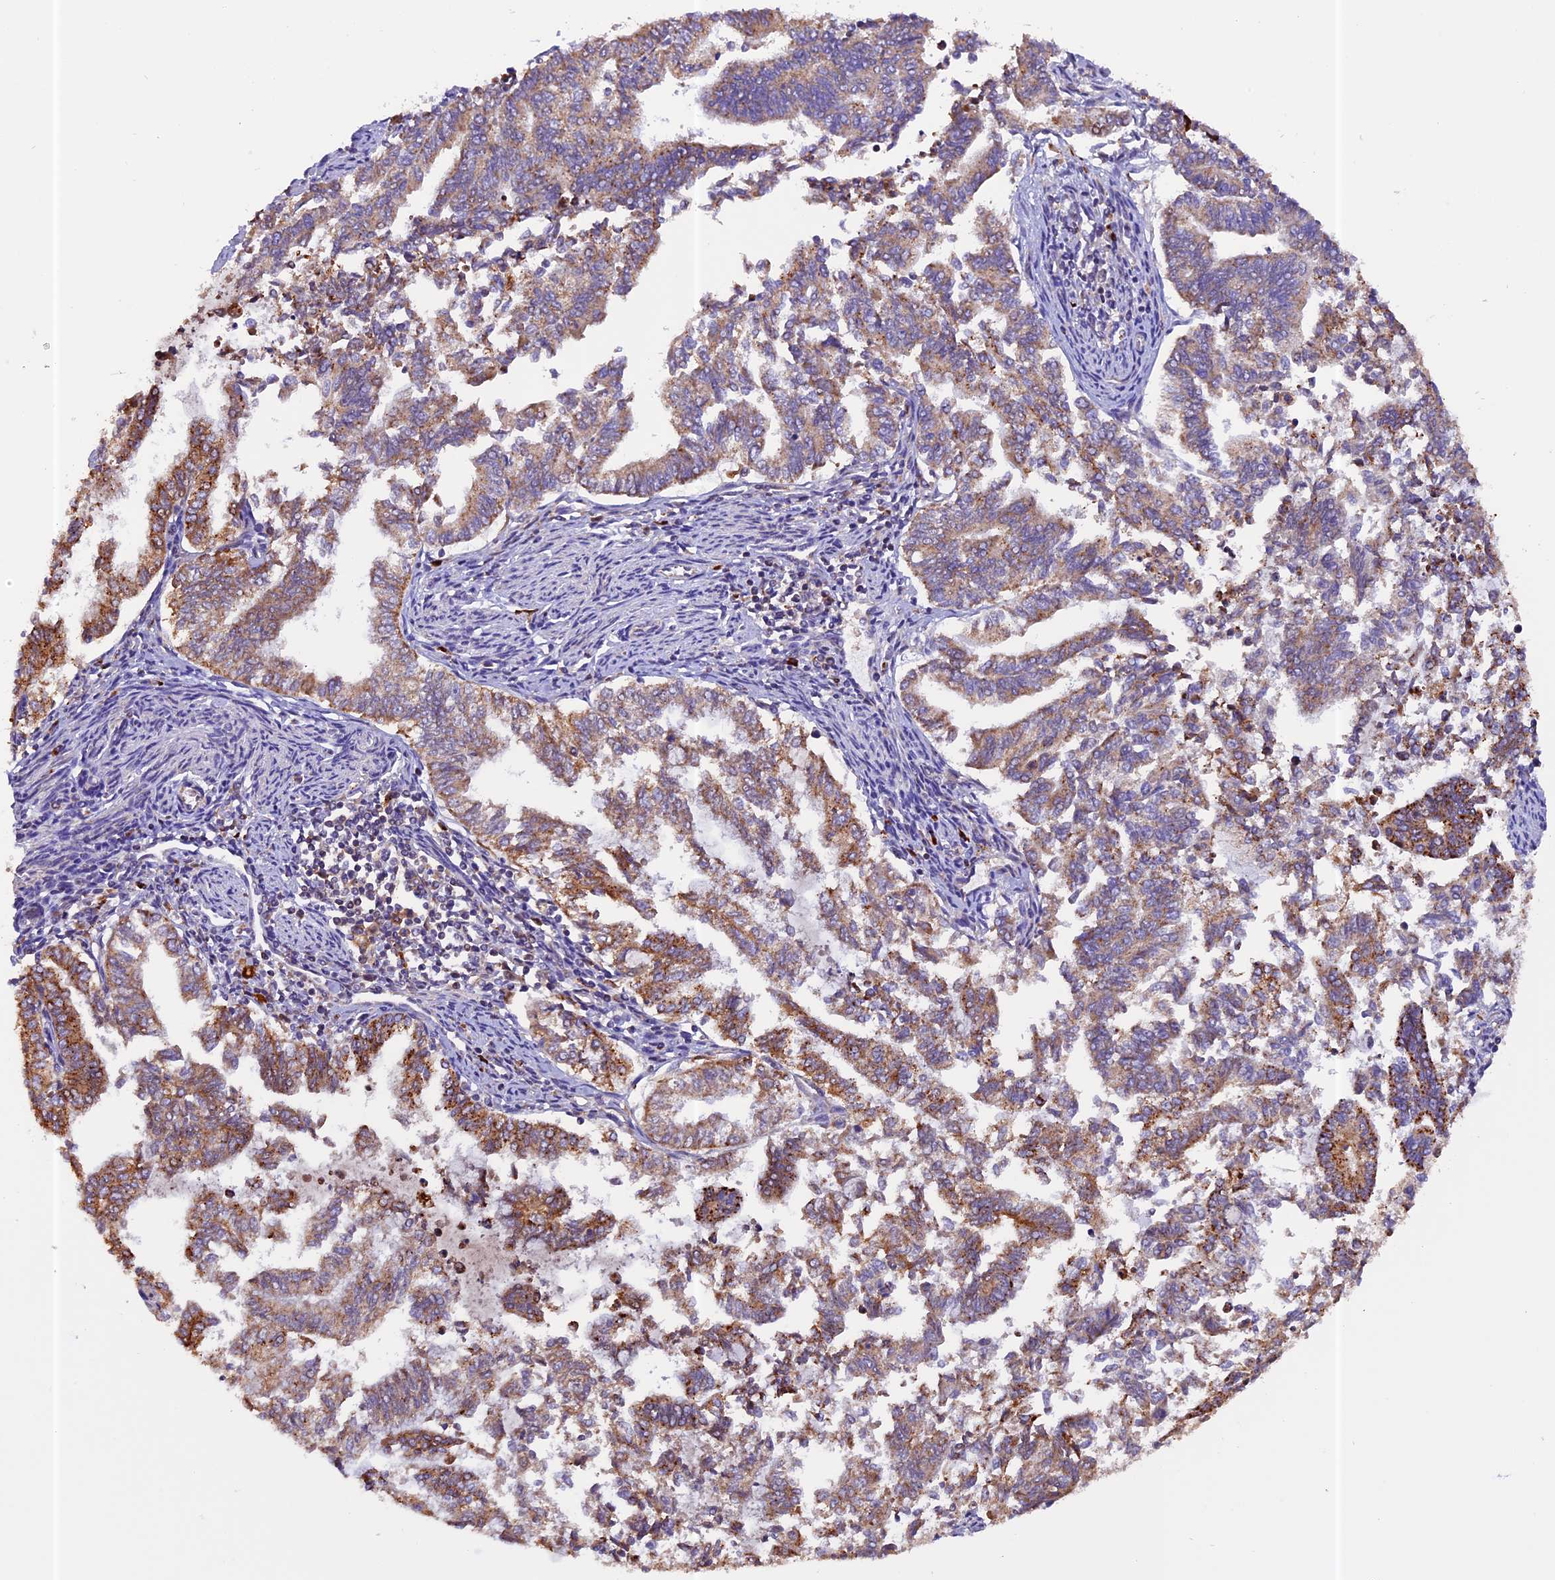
{"staining": {"intensity": "moderate", "quantity": ">75%", "location": "cytoplasmic/membranous"}, "tissue": "endometrial cancer", "cell_type": "Tumor cells", "image_type": "cancer", "snomed": [{"axis": "morphology", "description": "Adenocarcinoma, NOS"}, {"axis": "topography", "description": "Endometrium"}], "caption": "Endometrial cancer (adenocarcinoma) stained for a protein (brown) reveals moderate cytoplasmic/membranous positive positivity in approximately >75% of tumor cells.", "gene": "METTL22", "patient": {"sex": "female", "age": 79}}